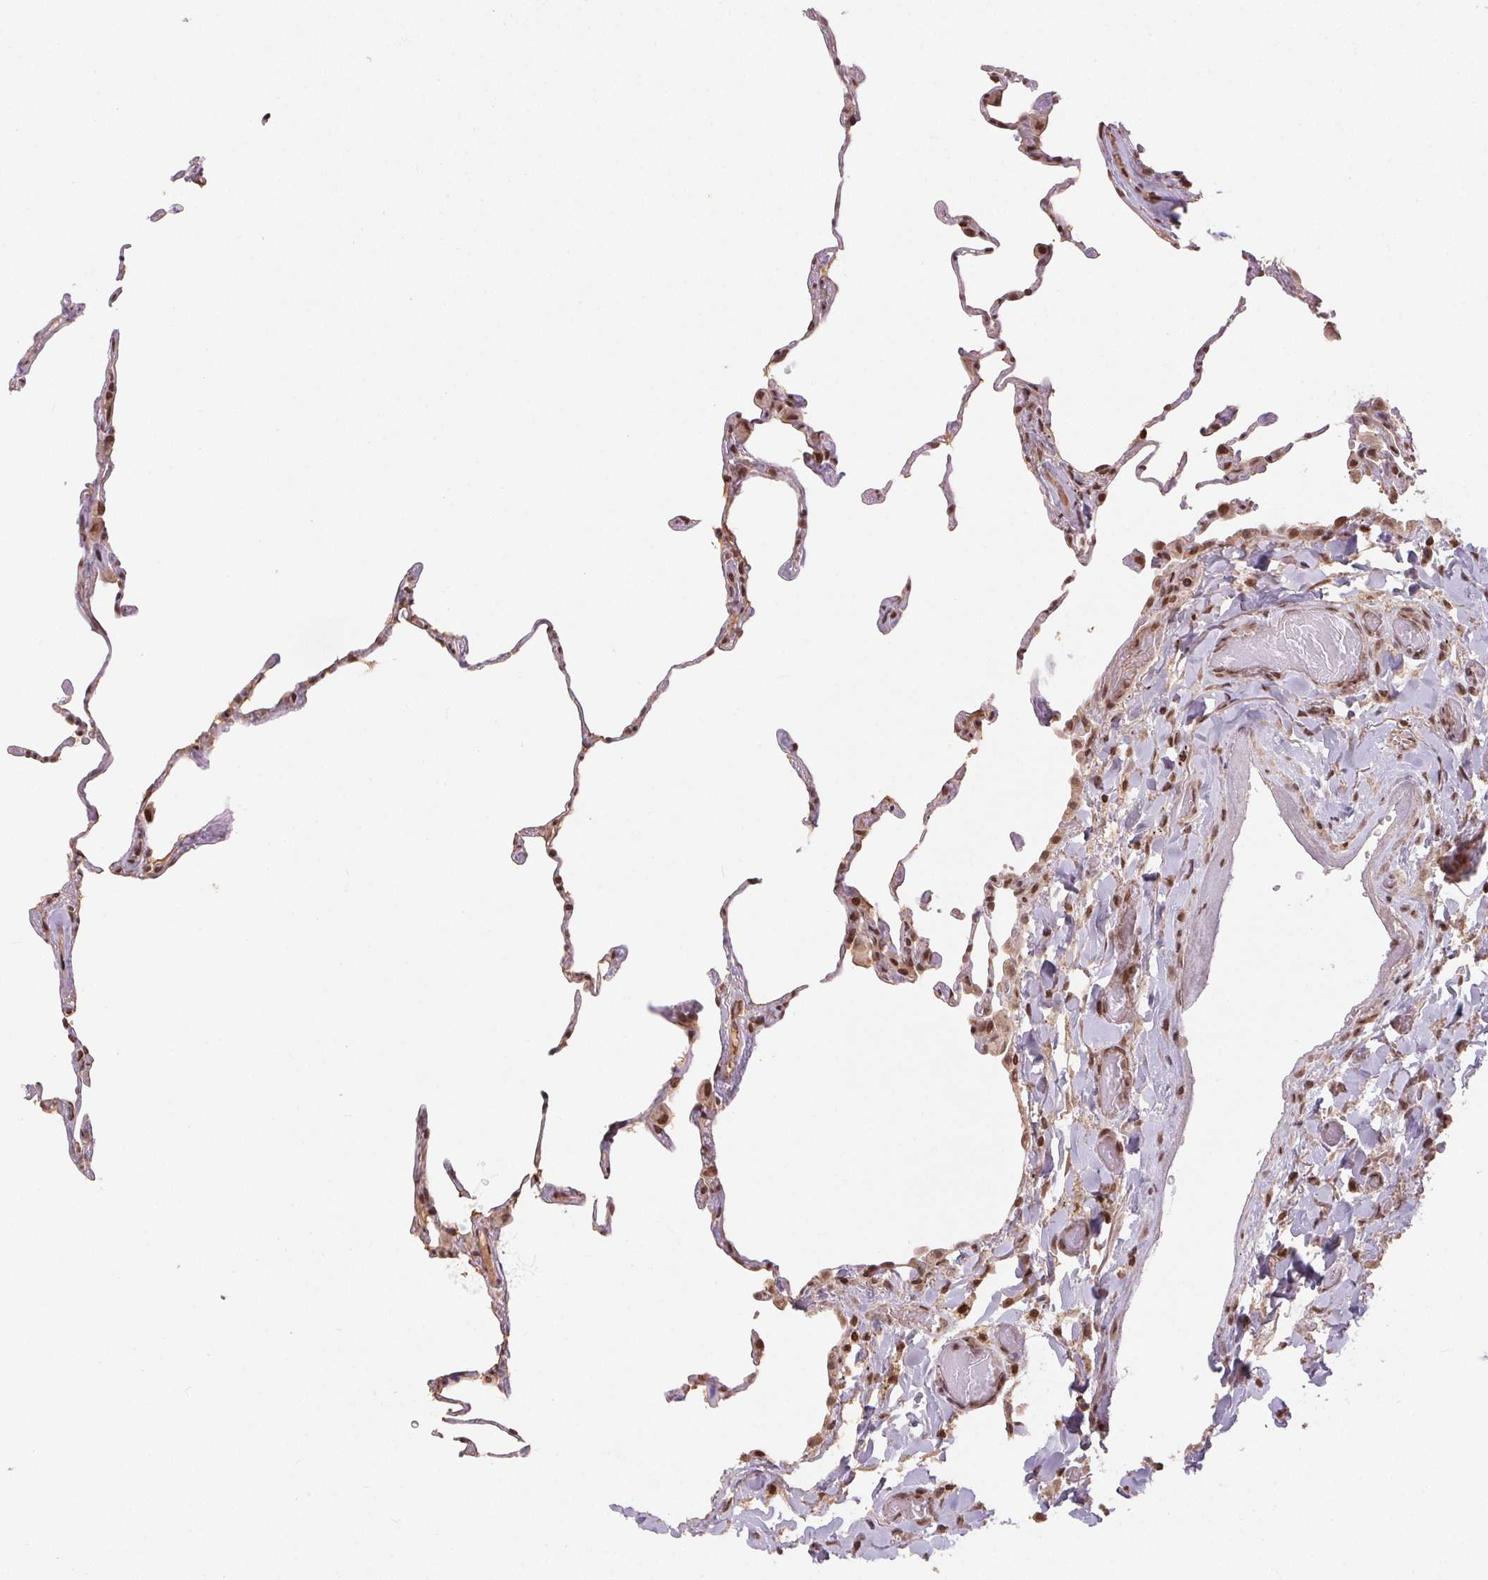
{"staining": {"intensity": "moderate", "quantity": ">75%", "location": "cytoplasmic/membranous,nuclear"}, "tissue": "lung", "cell_type": "Alveolar cells", "image_type": "normal", "snomed": [{"axis": "morphology", "description": "Normal tissue, NOS"}, {"axis": "topography", "description": "Lung"}], "caption": "Benign lung exhibits moderate cytoplasmic/membranous,nuclear positivity in about >75% of alveolar cells The staining was performed using DAB, with brown indicating positive protein expression. Nuclei are stained blue with hematoxylin..", "gene": "MAPKAPK2", "patient": {"sex": "female", "age": 57}}